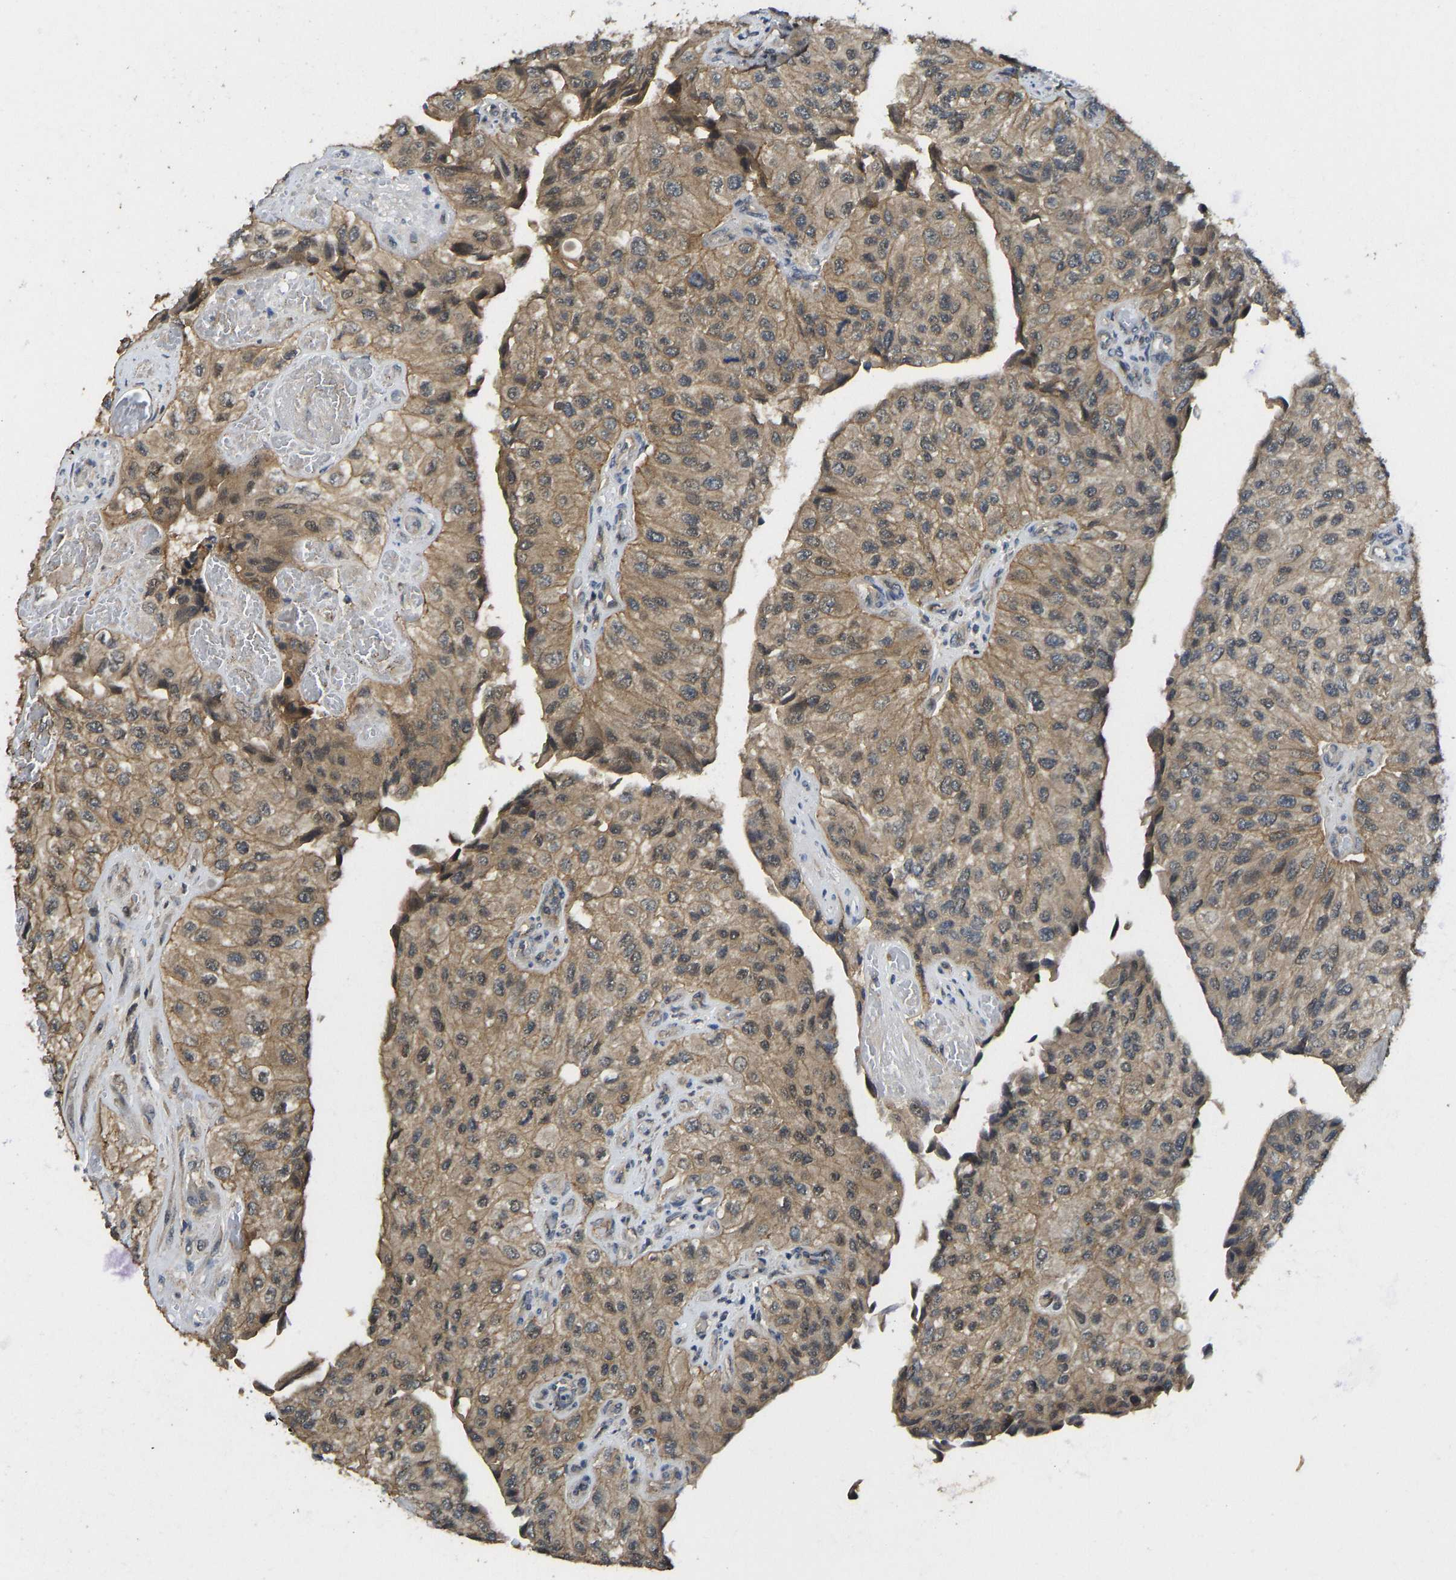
{"staining": {"intensity": "moderate", "quantity": ">75%", "location": "cytoplasmic/membranous"}, "tissue": "urothelial cancer", "cell_type": "Tumor cells", "image_type": "cancer", "snomed": [{"axis": "morphology", "description": "Urothelial carcinoma, High grade"}, {"axis": "topography", "description": "Kidney"}, {"axis": "topography", "description": "Urinary bladder"}], "caption": "Moderate cytoplasmic/membranous expression for a protein is present in about >75% of tumor cells of high-grade urothelial carcinoma using immunohistochemistry (IHC).", "gene": "NDRG3", "patient": {"sex": "male", "age": 77}}